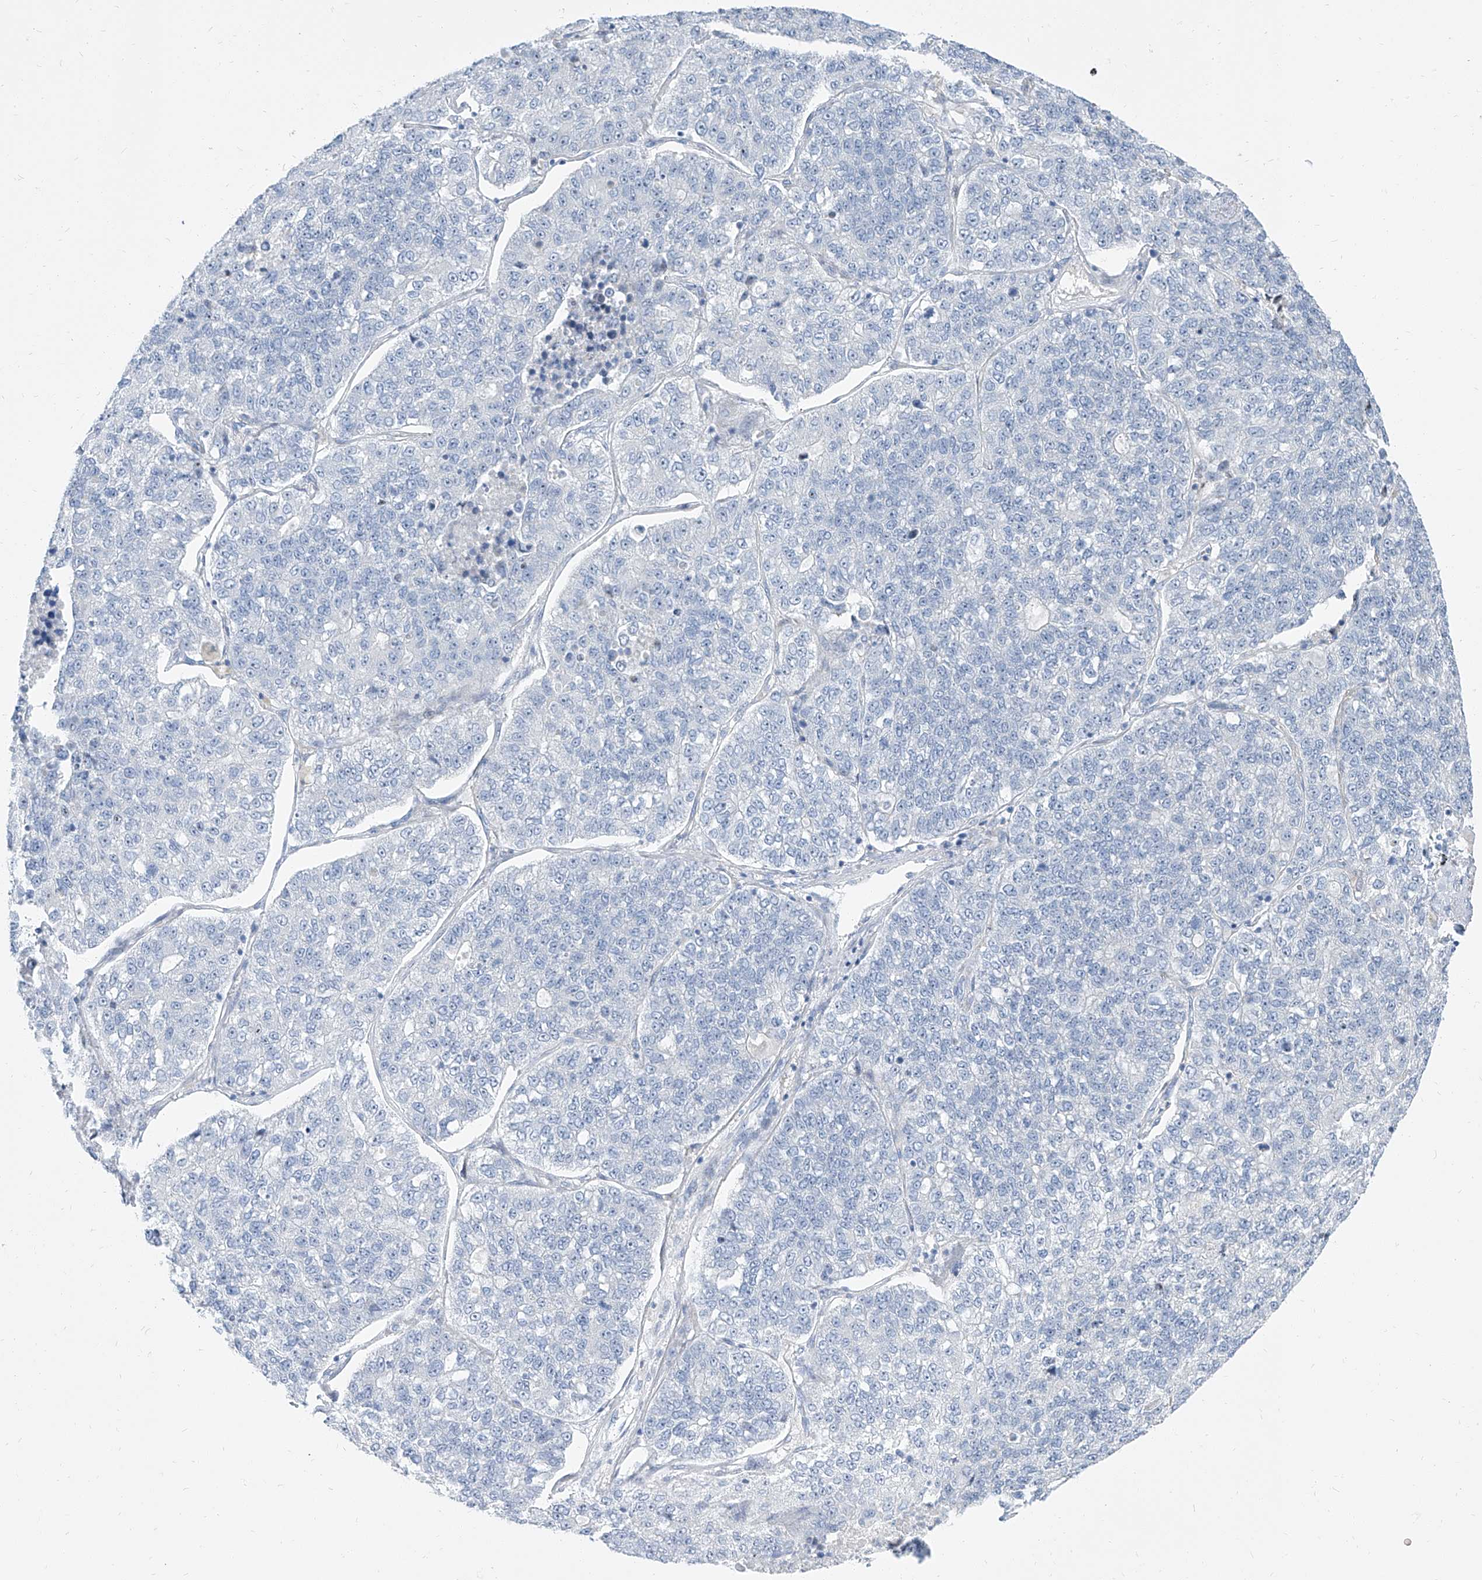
{"staining": {"intensity": "negative", "quantity": "none", "location": "none"}, "tissue": "lung cancer", "cell_type": "Tumor cells", "image_type": "cancer", "snomed": [{"axis": "morphology", "description": "Adenocarcinoma, NOS"}, {"axis": "topography", "description": "Lung"}], "caption": "This is an immunohistochemistry (IHC) micrograph of human lung cancer (adenocarcinoma). There is no expression in tumor cells.", "gene": "TXLNB", "patient": {"sex": "male", "age": 49}}